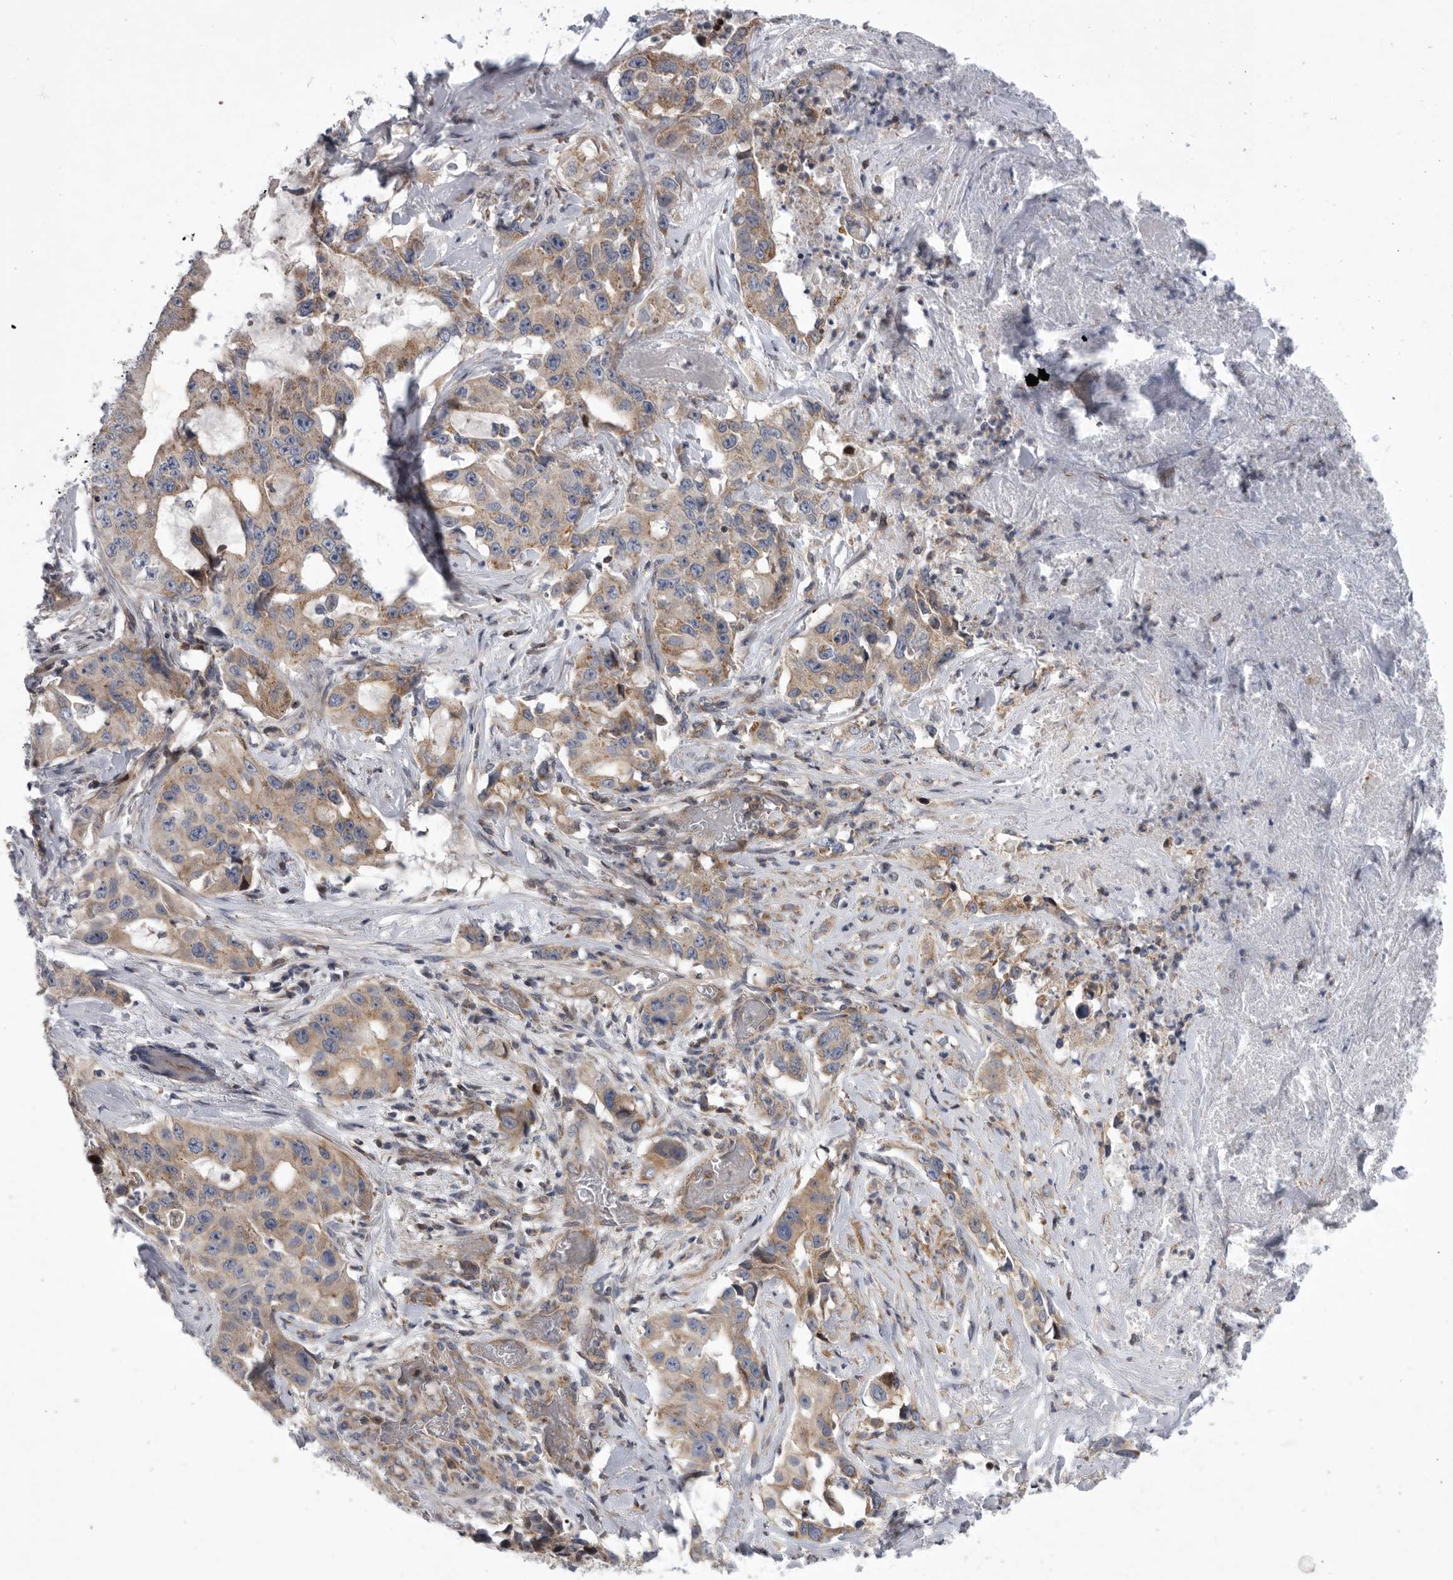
{"staining": {"intensity": "weak", "quantity": ">75%", "location": "cytoplasmic/membranous"}, "tissue": "lung cancer", "cell_type": "Tumor cells", "image_type": "cancer", "snomed": [{"axis": "morphology", "description": "Adenocarcinoma, NOS"}, {"axis": "topography", "description": "Lung"}], "caption": "Tumor cells demonstrate weak cytoplasmic/membranous expression in approximately >75% of cells in lung adenocarcinoma.", "gene": "MPZL1", "patient": {"sex": "female", "age": 51}}